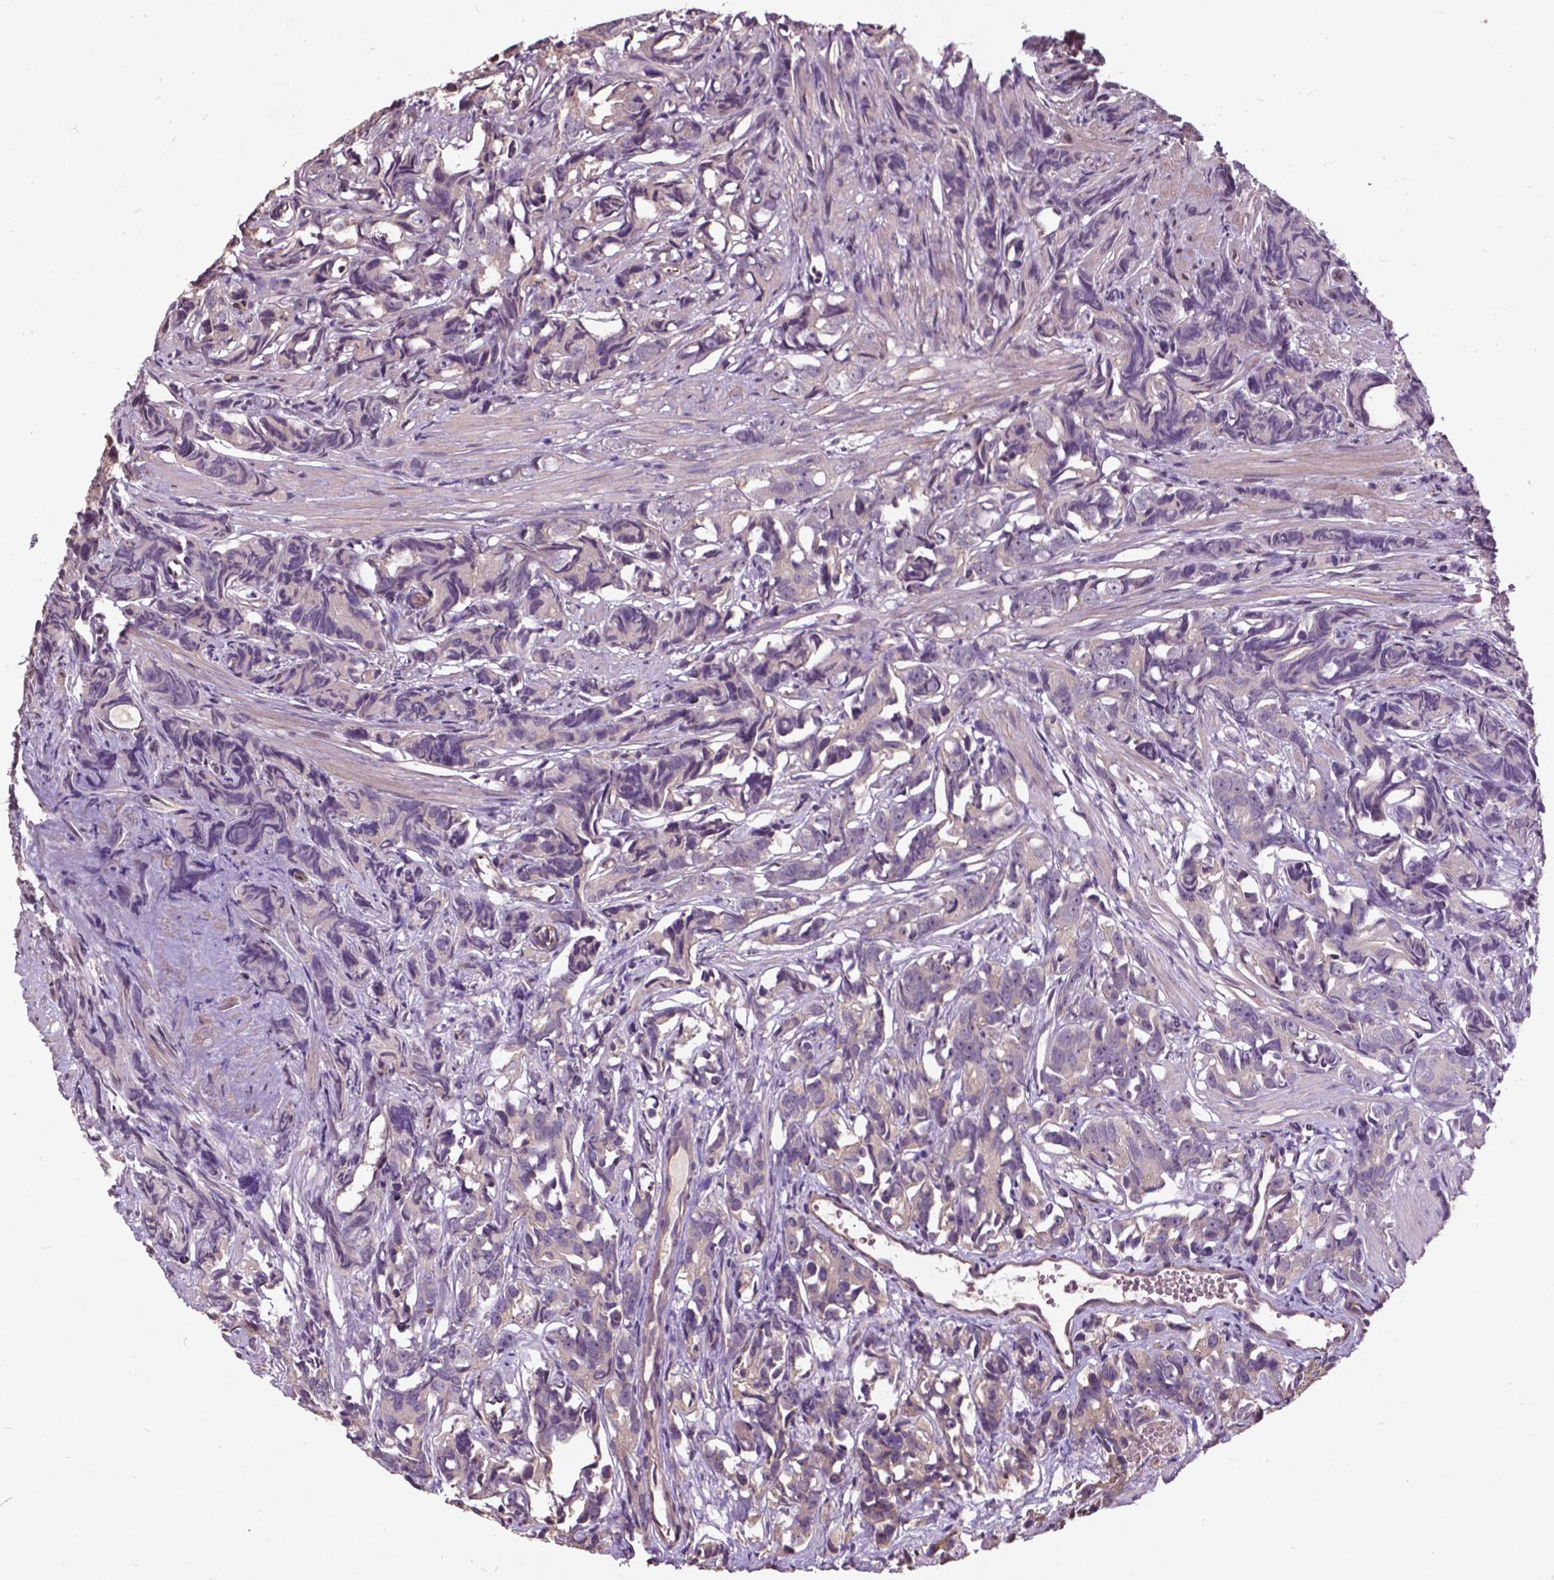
{"staining": {"intensity": "negative", "quantity": "none", "location": "none"}, "tissue": "prostate cancer", "cell_type": "Tumor cells", "image_type": "cancer", "snomed": [{"axis": "morphology", "description": "Adenocarcinoma, High grade"}, {"axis": "topography", "description": "Prostate"}], "caption": "Prostate cancer (high-grade adenocarcinoma) was stained to show a protein in brown. There is no significant staining in tumor cells. (DAB IHC visualized using brightfield microscopy, high magnification).", "gene": "AP1S3", "patient": {"sex": "male", "age": 90}}